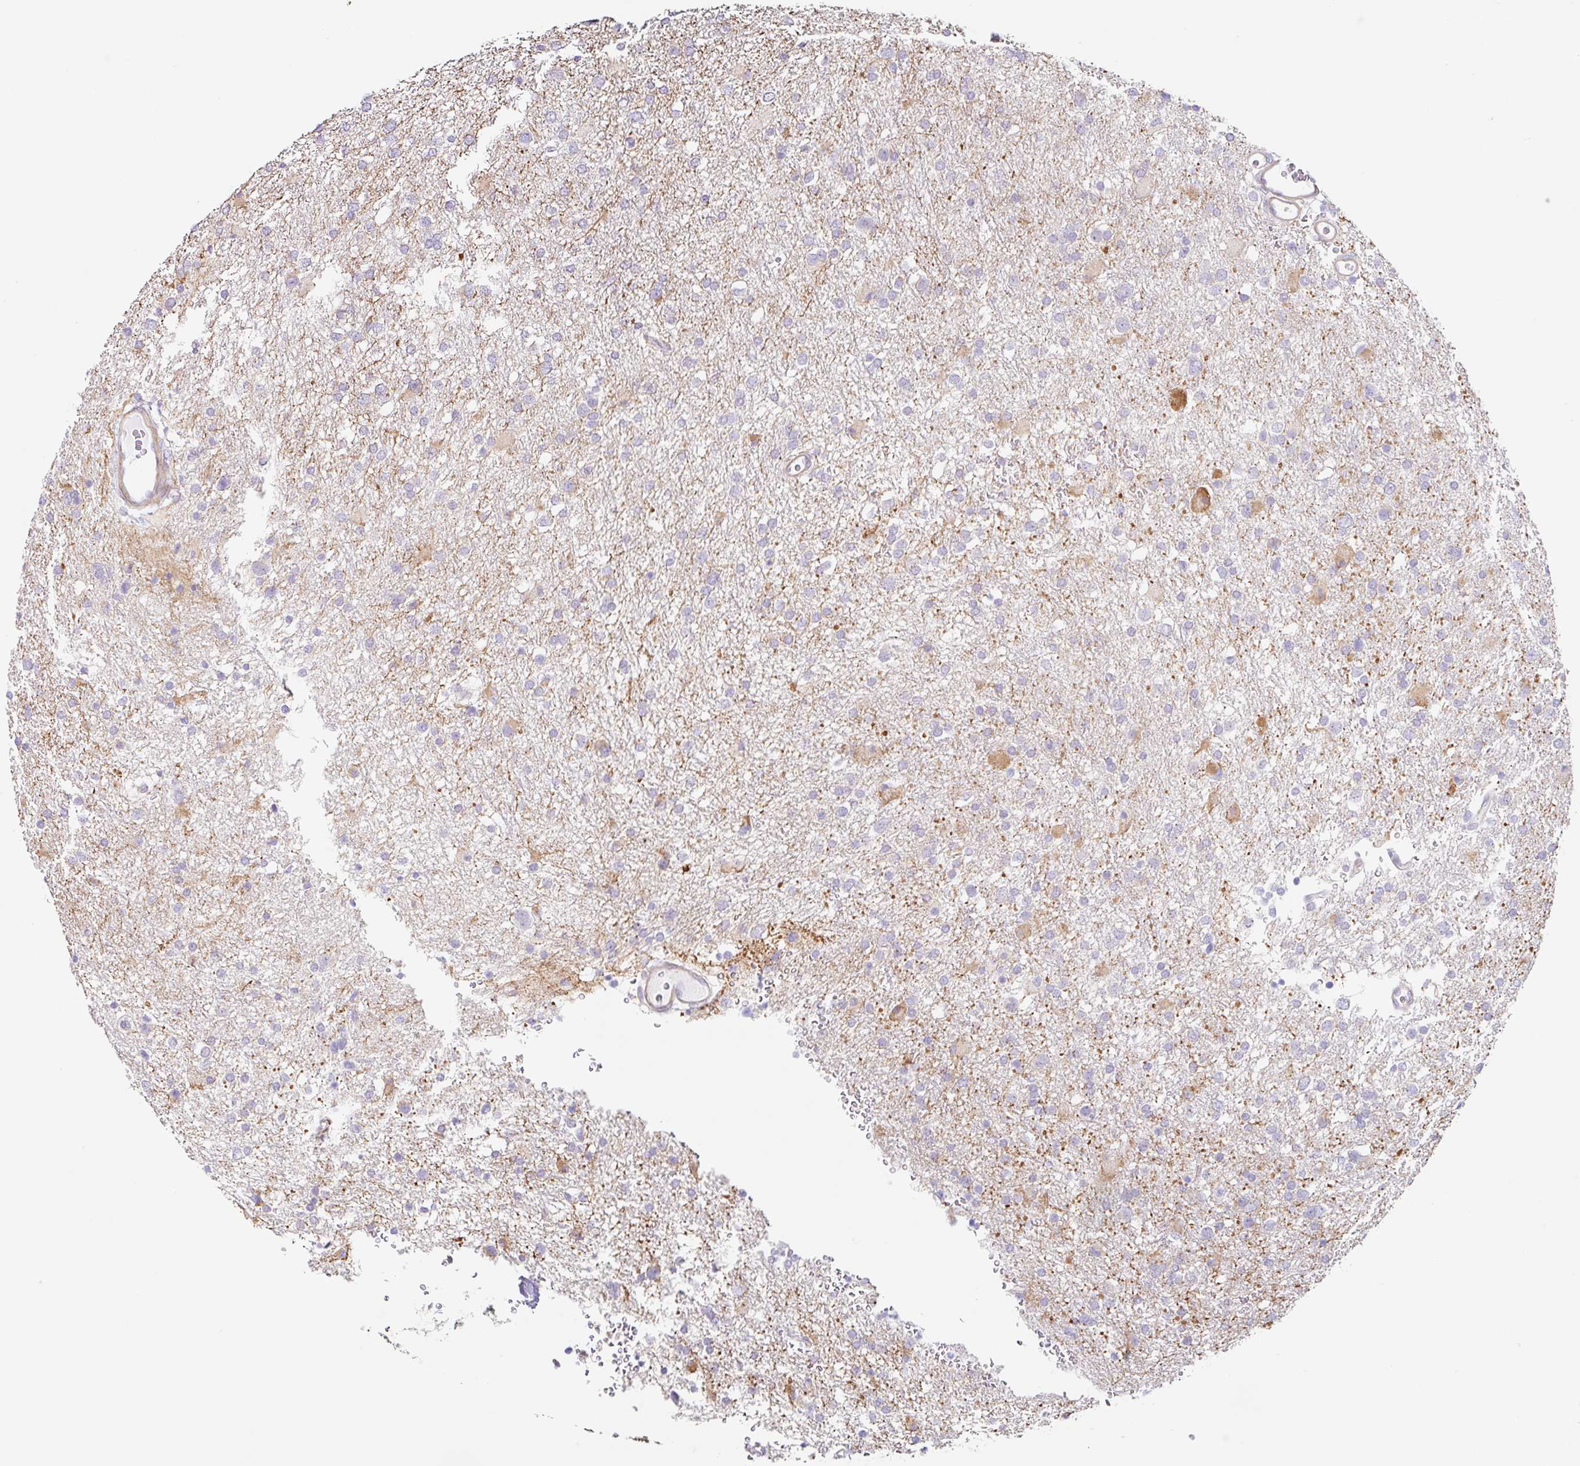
{"staining": {"intensity": "weak", "quantity": "25%-75%", "location": "cytoplasmic/membranous"}, "tissue": "glioma", "cell_type": "Tumor cells", "image_type": "cancer", "snomed": [{"axis": "morphology", "description": "Glioma, malignant, Low grade"}, {"axis": "topography", "description": "Brain"}], "caption": "Immunohistochemical staining of malignant glioma (low-grade) shows low levels of weak cytoplasmic/membranous protein positivity in about 25%-75% of tumor cells.", "gene": "DCAF17", "patient": {"sex": "female", "age": 32}}